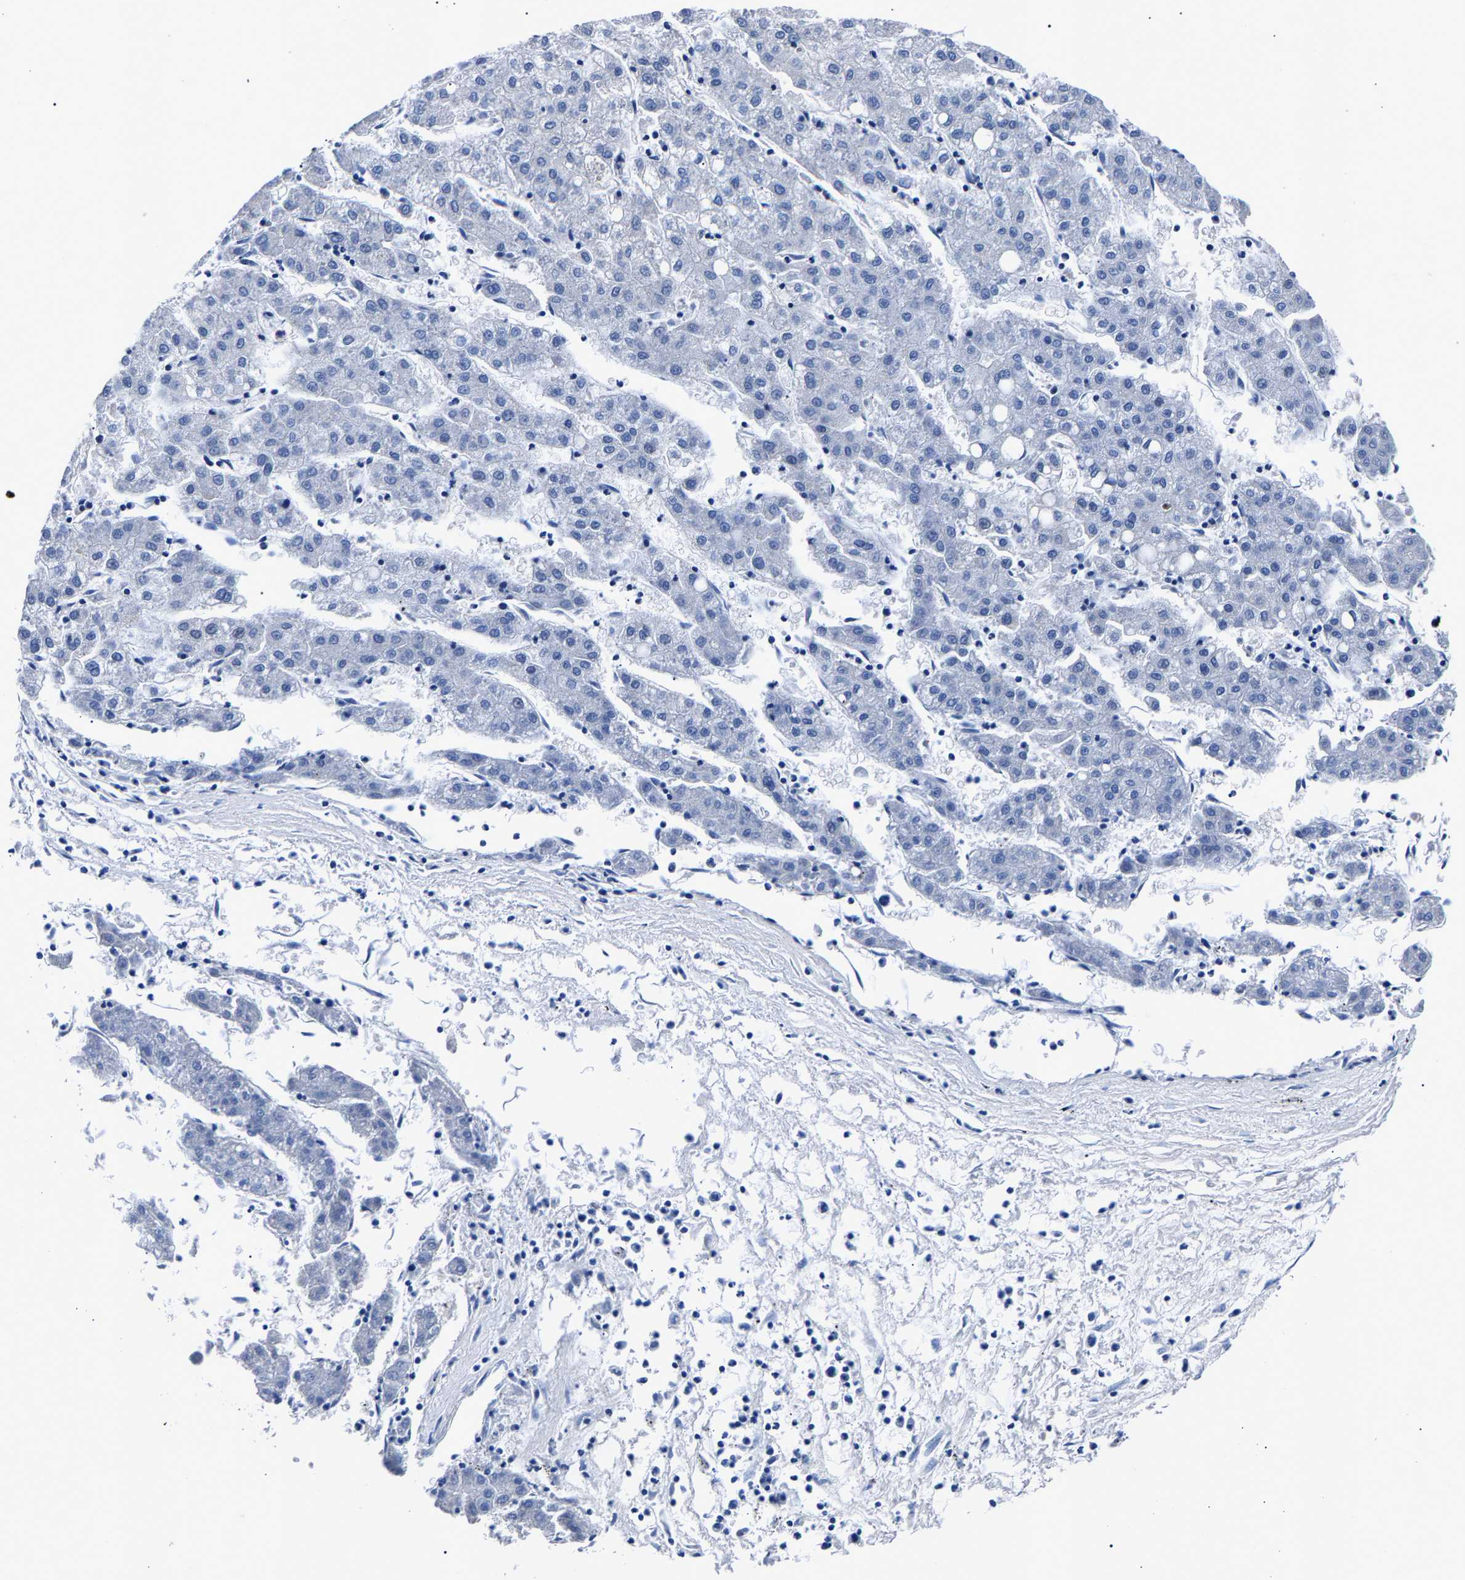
{"staining": {"intensity": "negative", "quantity": "none", "location": "none"}, "tissue": "liver cancer", "cell_type": "Tumor cells", "image_type": "cancer", "snomed": [{"axis": "morphology", "description": "Carcinoma, Hepatocellular, NOS"}, {"axis": "topography", "description": "Liver"}], "caption": "Tumor cells are negative for brown protein staining in liver cancer. (DAB (3,3'-diaminobenzidine) immunohistochemistry (IHC), high magnification).", "gene": "PHF24", "patient": {"sex": "male", "age": 72}}